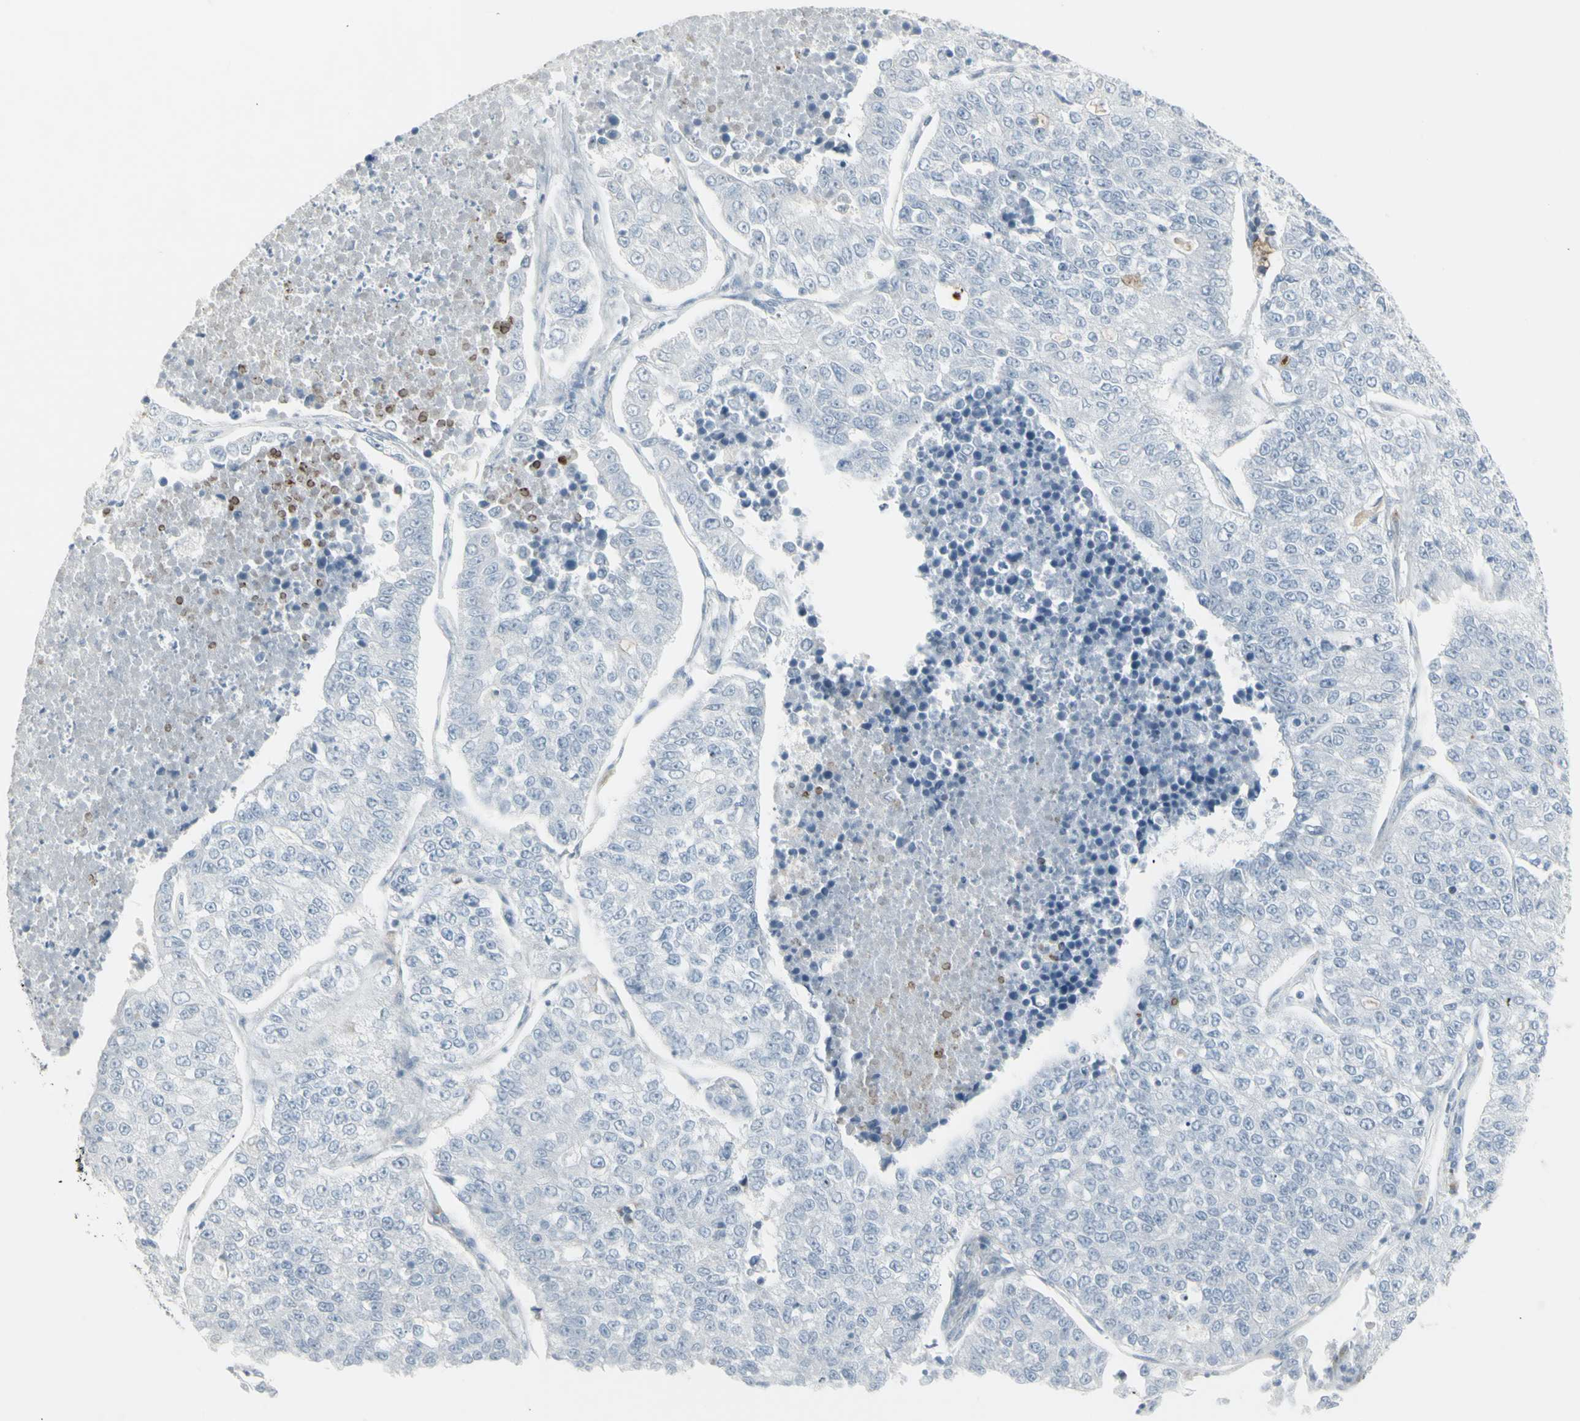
{"staining": {"intensity": "negative", "quantity": "none", "location": "none"}, "tissue": "lung cancer", "cell_type": "Tumor cells", "image_type": "cancer", "snomed": [{"axis": "morphology", "description": "Adenocarcinoma, NOS"}, {"axis": "topography", "description": "Lung"}], "caption": "Lung cancer (adenocarcinoma) was stained to show a protein in brown. There is no significant positivity in tumor cells.", "gene": "YBX2", "patient": {"sex": "male", "age": 49}}